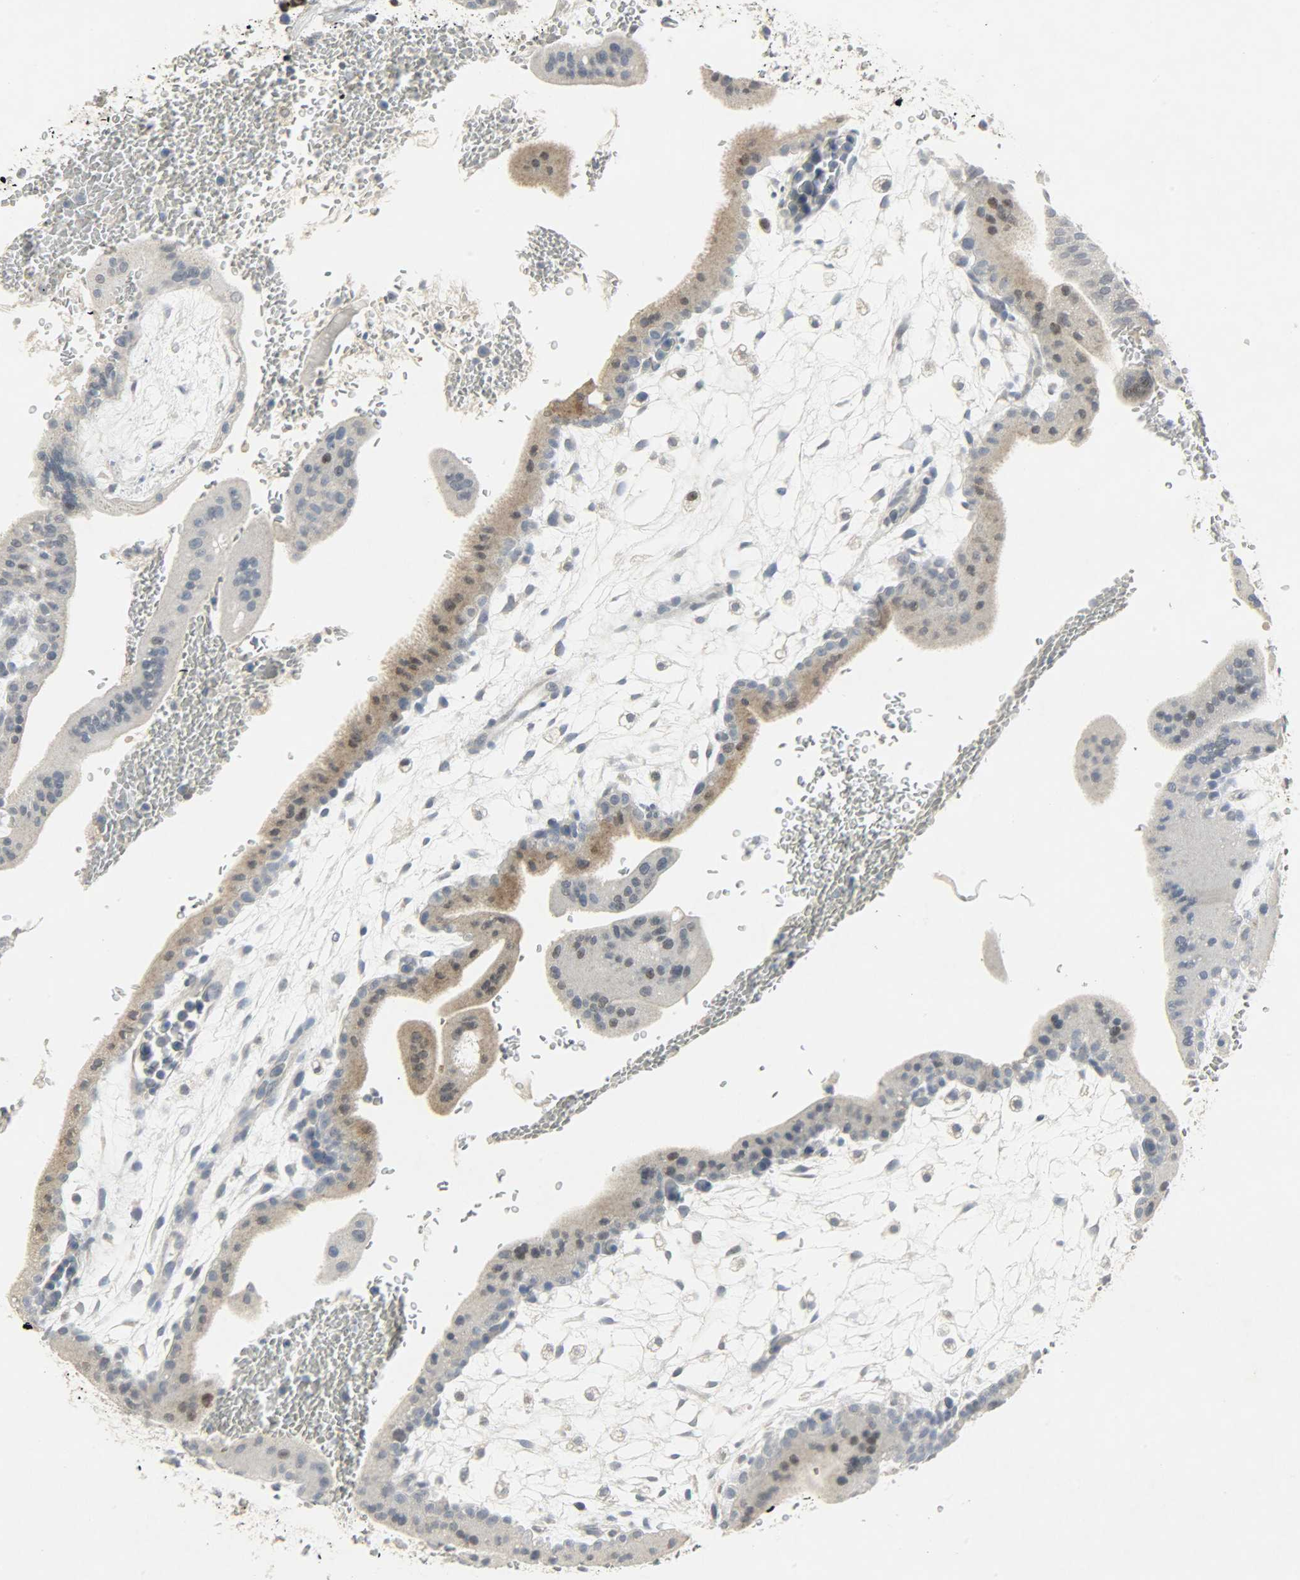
{"staining": {"intensity": "negative", "quantity": "none", "location": "none"}, "tissue": "placenta", "cell_type": "Decidual cells", "image_type": "normal", "snomed": [{"axis": "morphology", "description": "Normal tissue, NOS"}, {"axis": "topography", "description": "Placenta"}], "caption": "Immunohistochemical staining of unremarkable human placenta demonstrates no significant positivity in decidual cells. (Stains: DAB (3,3'-diaminobenzidine) immunohistochemistry (IHC) with hematoxylin counter stain, Microscopy: brightfield microscopy at high magnification).", "gene": "CAMK4", "patient": {"sex": "female", "age": 35}}